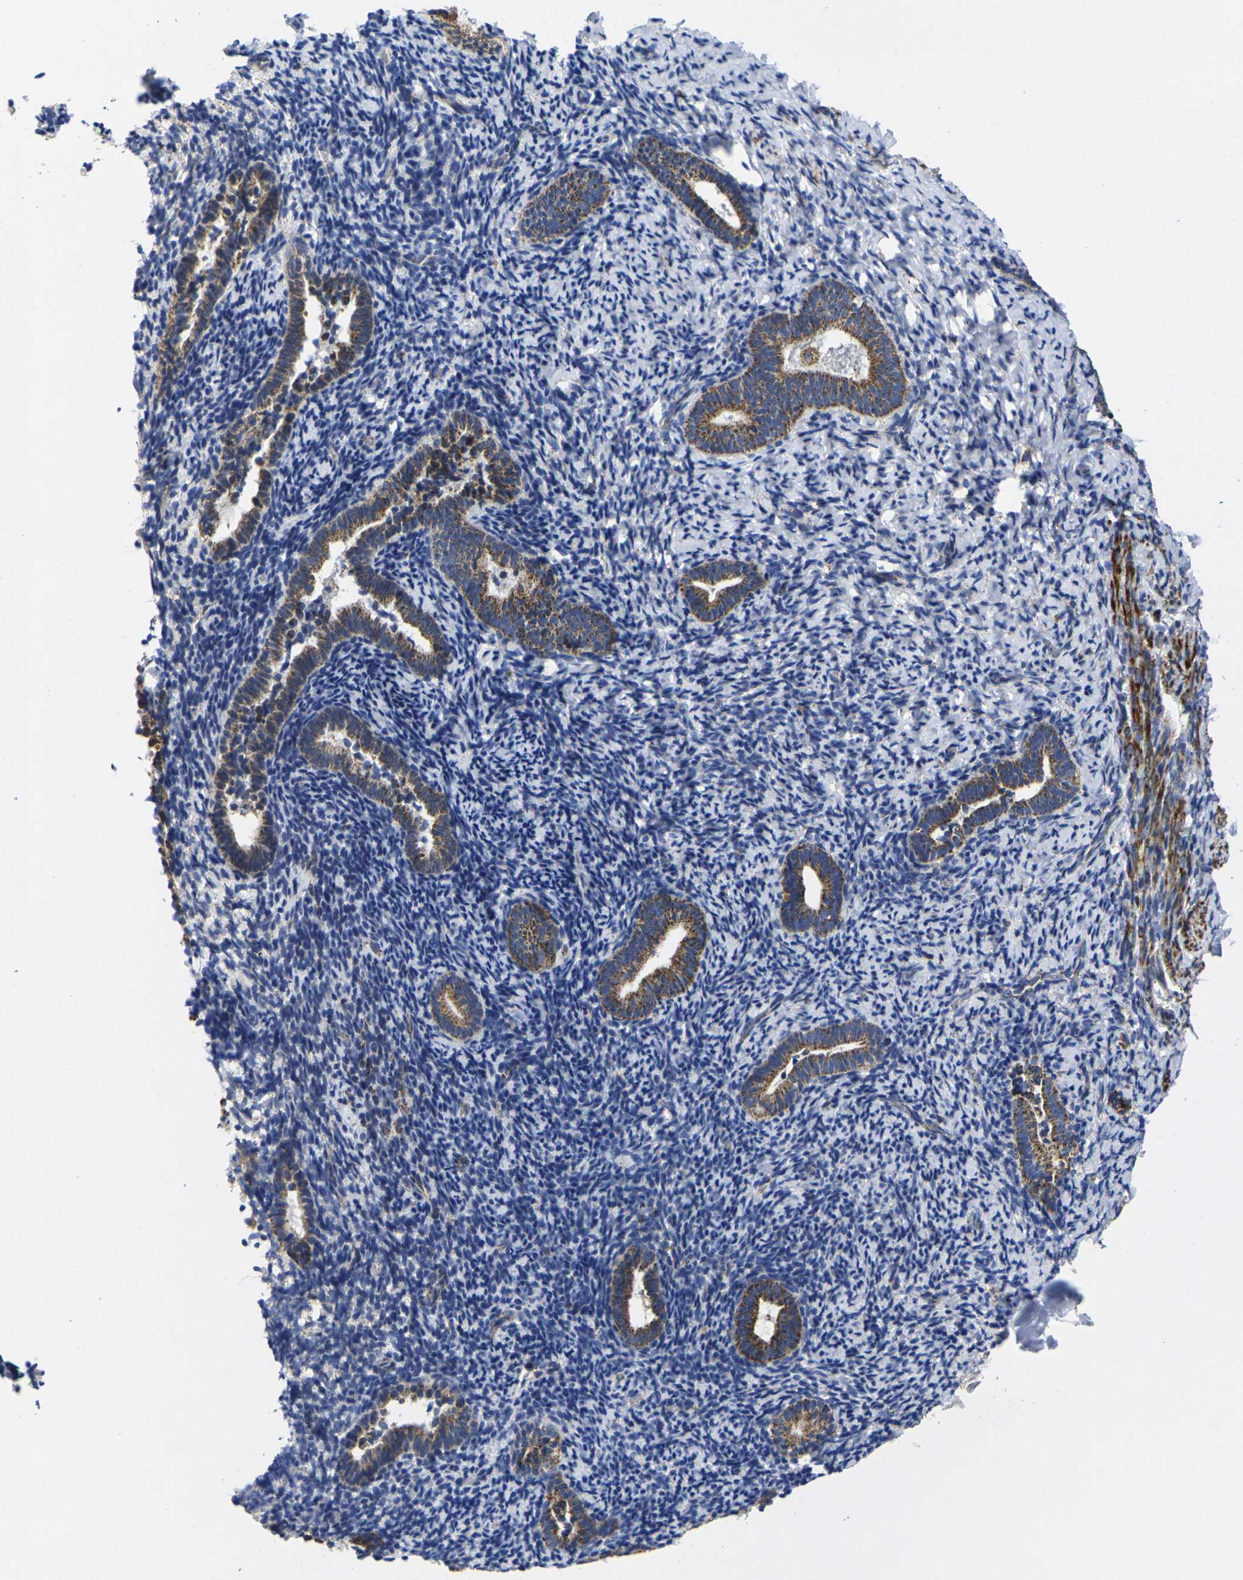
{"staining": {"intensity": "negative", "quantity": "none", "location": "none"}, "tissue": "endometrium", "cell_type": "Cells in endometrial stroma", "image_type": "normal", "snomed": [{"axis": "morphology", "description": "Normal tissue, NOS"}, {"axis": "topography", "description": "Endometrium"}], "caption": "A high-resolution histopathology image shows immunohistochemistry staining of unremarkable endometrium, which shows no significant staining in cells in endometrial stroma. (DAB (3,3'-diaminobenzidine) IHC, high magnification).", "gene": "P2RY11", "patient": {"sex": "female", "age": 51}}